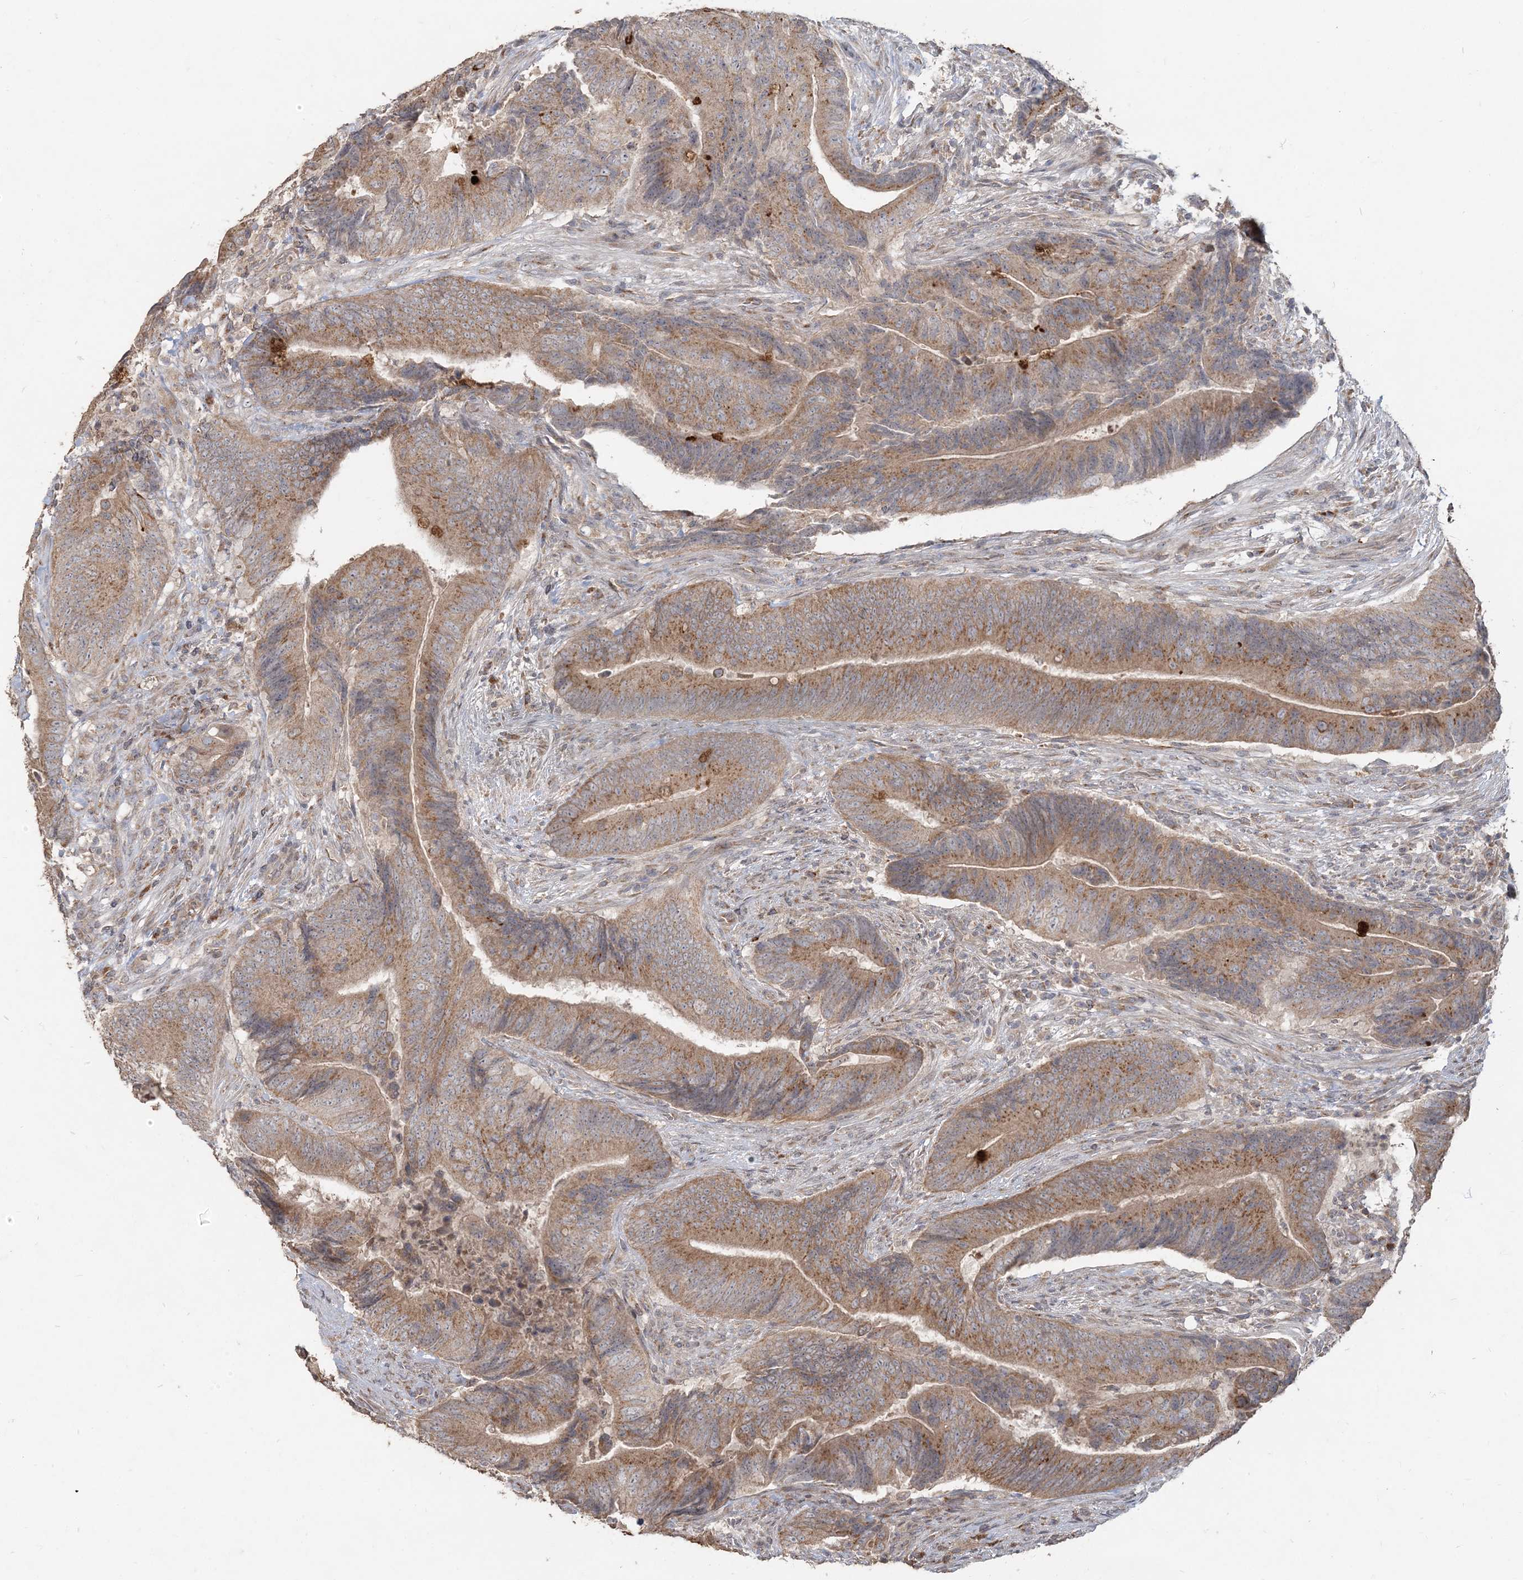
{"staining": {"intensity": "moderate", "quantity": ">75%", "location": "cytoplasmic/membranous"}, "tissue": "colorectal cancer", "cell_type": "Tumor cells", "image_type": "cancer", "snomed": [{"axis": "morphology", "description": "Normal tissue, NOS"}, {"axis": "morphology", "description": "Adenocarcinoma, NOS"}, {"axis": "topography", "description": "Colon"}], "caption": "An image of colorectal cancer stained for a protein exhibits moderate cytoplasmic/membranous brown staining in tumor cells.", "gene": "RAB14", "patient": {"sex": "male", "age": 56}}